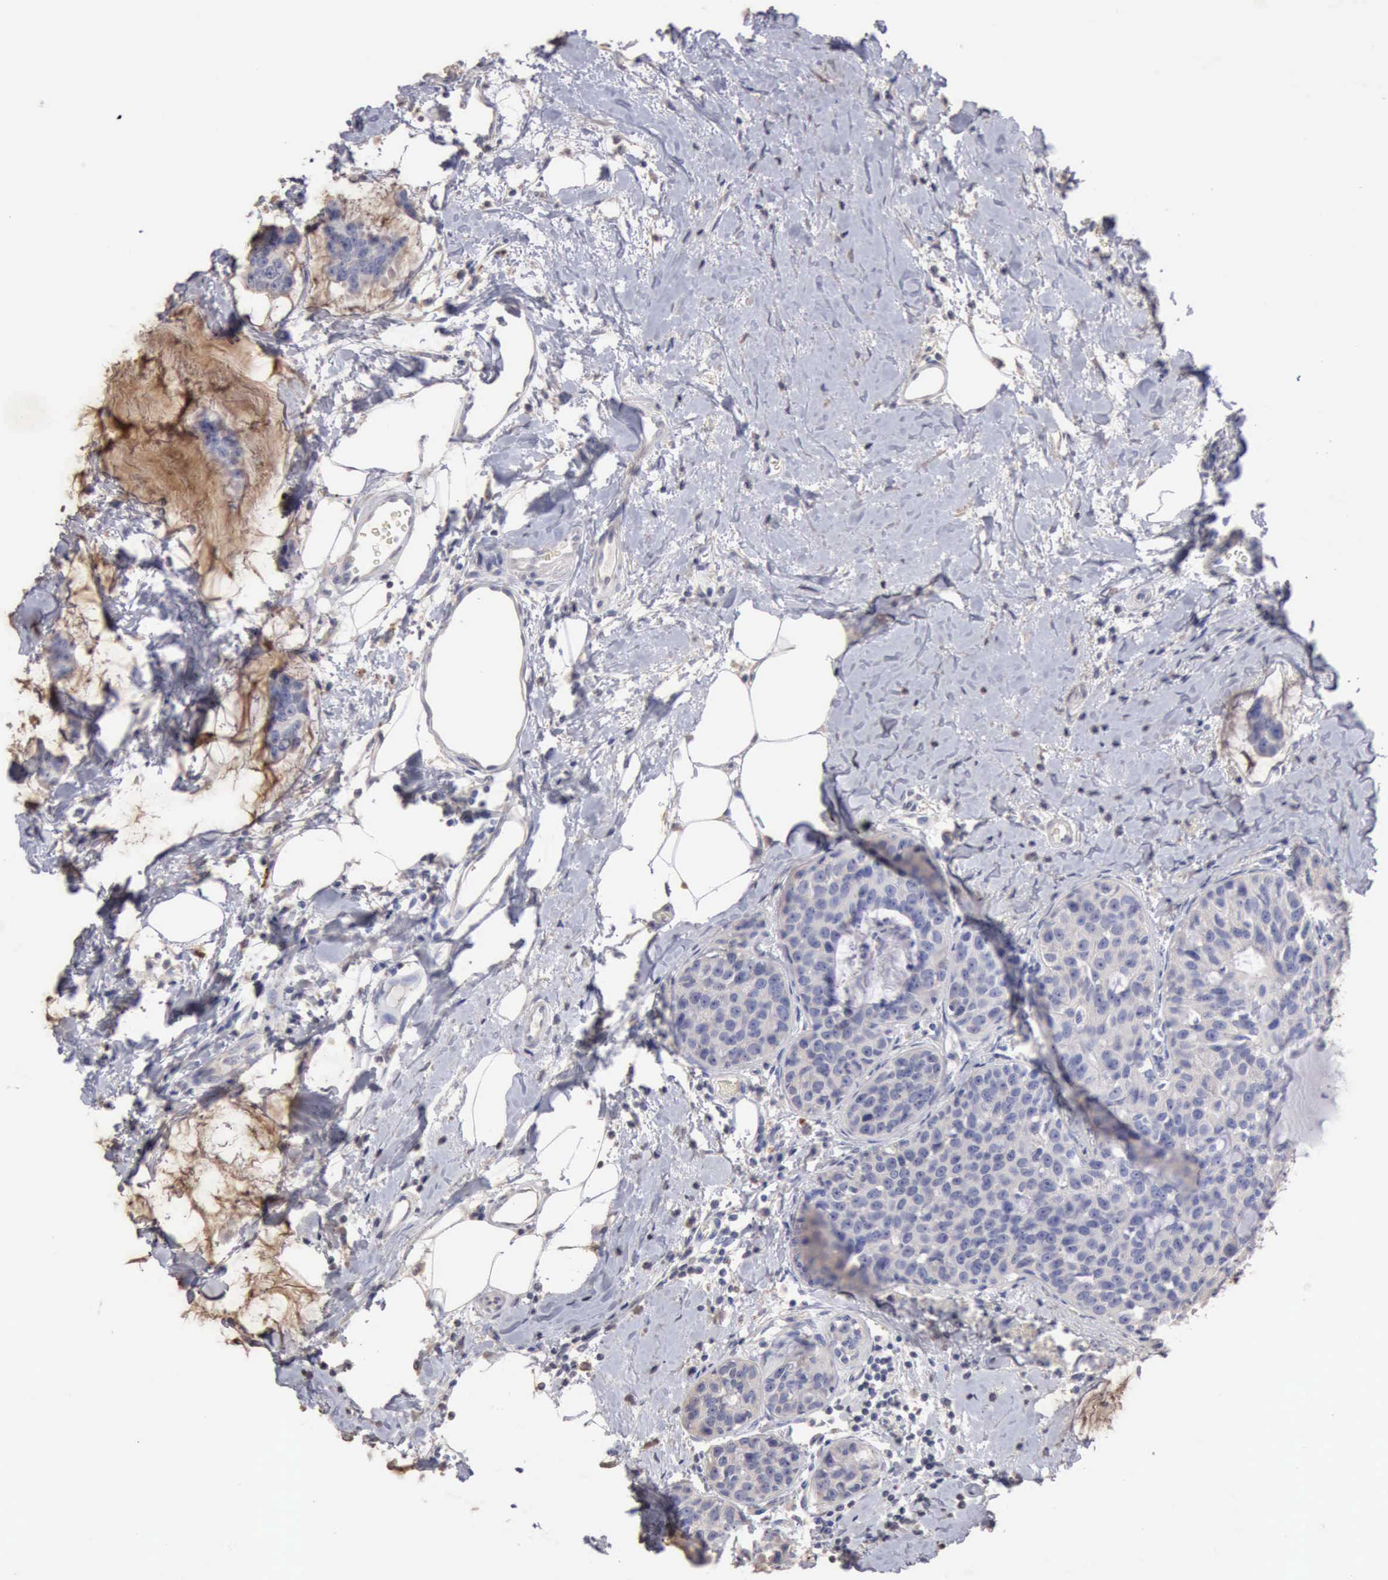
{"staining": {"intensity": "weak", "quantity": ">75%", "location": "cytoplasmic/membranous"}, "tissue": "breast cancer", "cell_type": "Tumor cells", "image_type": "cancer", "snomed": [{"axis": "morphology", "description": "Normal tissue, NOS"}, {"axis": "morphology", "description": "Duct carcinoma"}, {"axis": "topography", "description": "Breast"}], "caption": "DAB (3,3'-diaminobenzidine) immunohistochemical staining of human breast intraductal carcinoma shows weak cytoplasmic/membranous protein positivity in approximately >75% of tumor cells. (DAB IHC with brightfield microscopy, high magnification).", "gene": "KRT6B", "patient": {"sex": "female", "age": 50}}